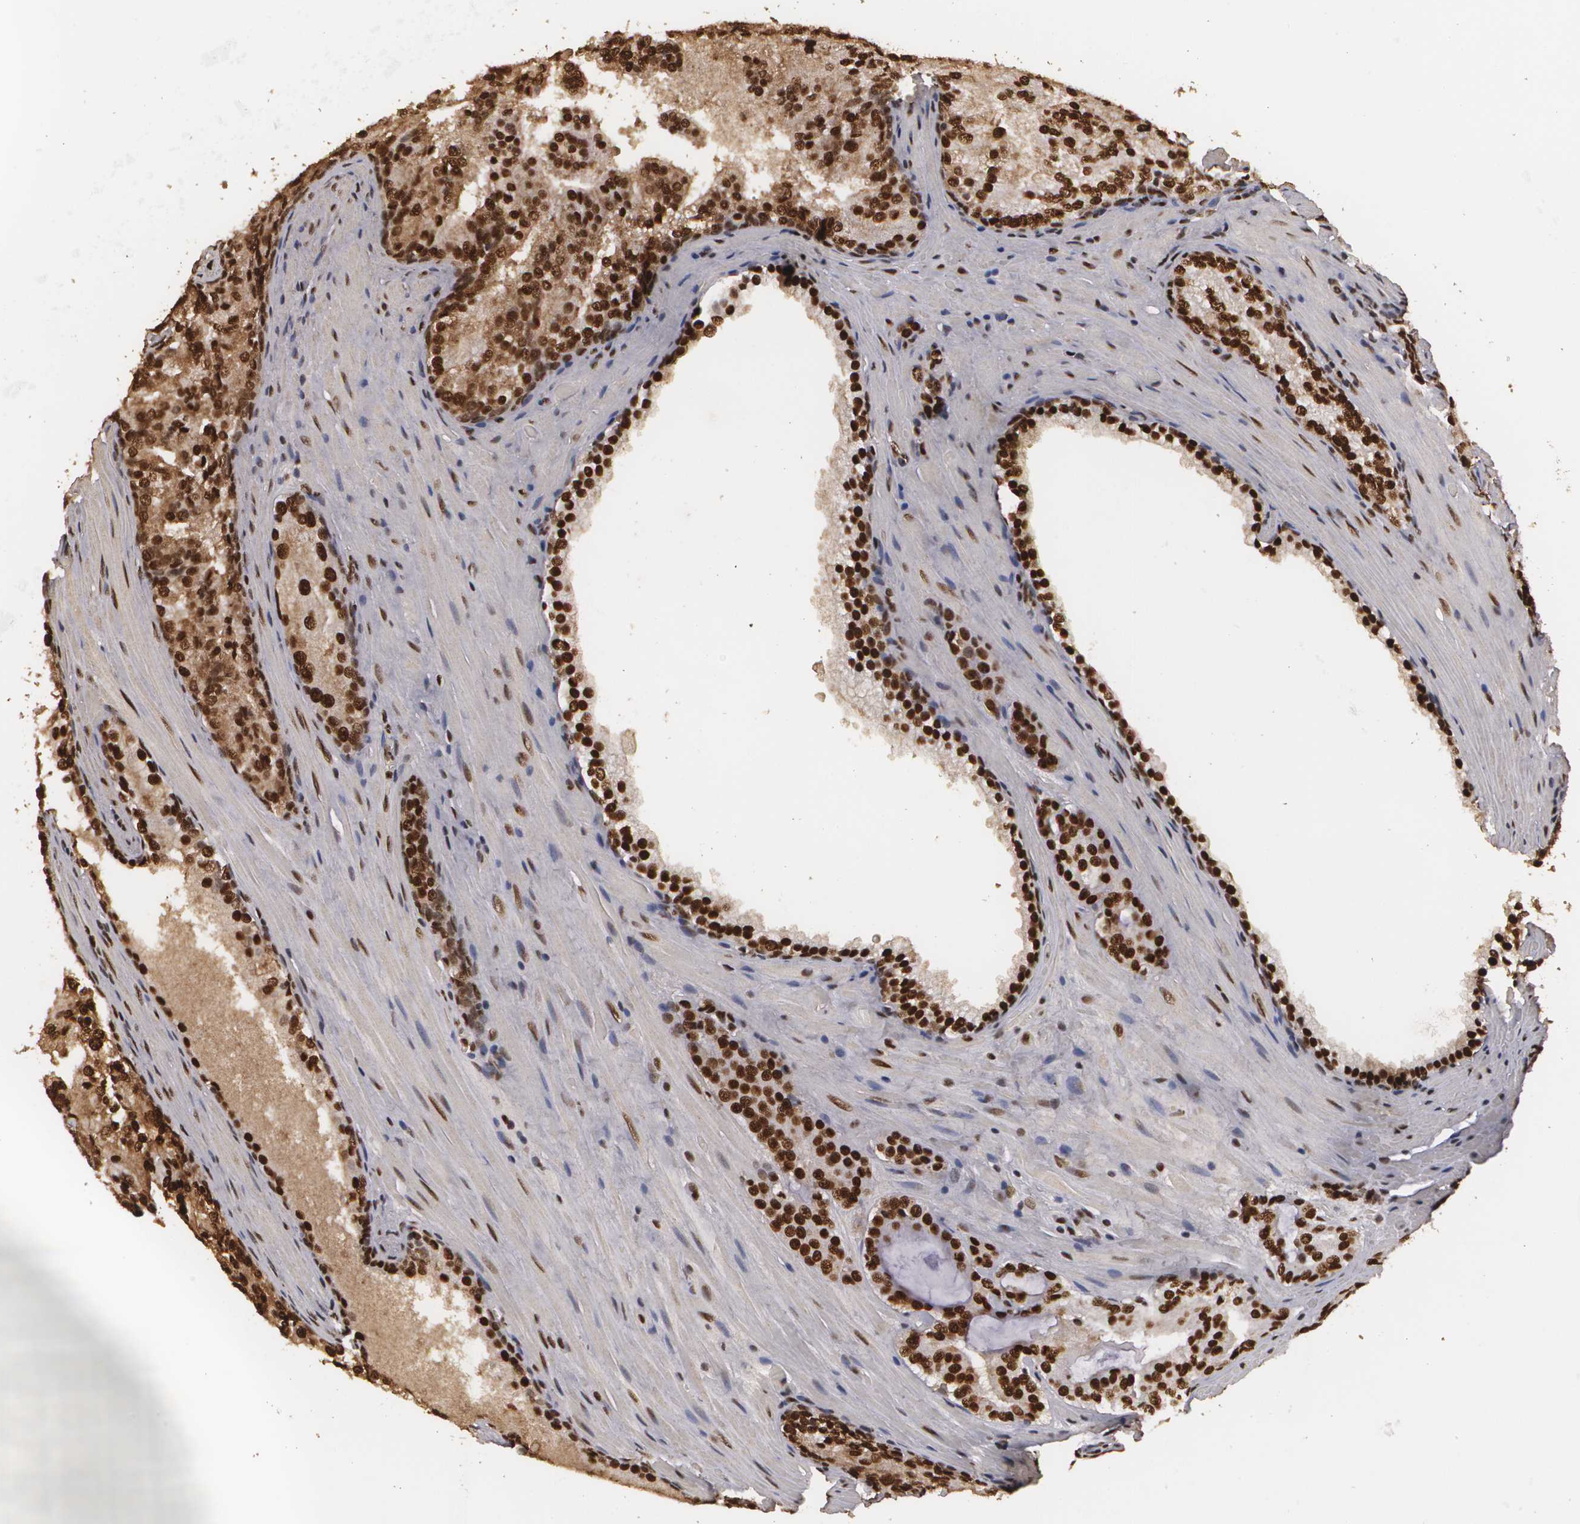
{"staining": {"intensity": "strong", "quantity": ">75%", "location": "cytoplasmic/membranous,nuclear"}, "tissue": "prostate cancer", "cell_type": "Tumor cells", "image_type": "cancer", "snomed": [{"axis": "morphology", "description": "Adenocarcinoma, Medium grade"}, {"axis": "topography", "description": "Prostate"}], "caption": "Immunohistochemical staining of human adenocarcinoma (medium-grade) (prostate) reveals high levels of strong cytoplasmic/membranous and nuclear staining in about >75% of tumor cells.", "gene": "RCOR1", "patient": {"sex": "male", "age": 72}}